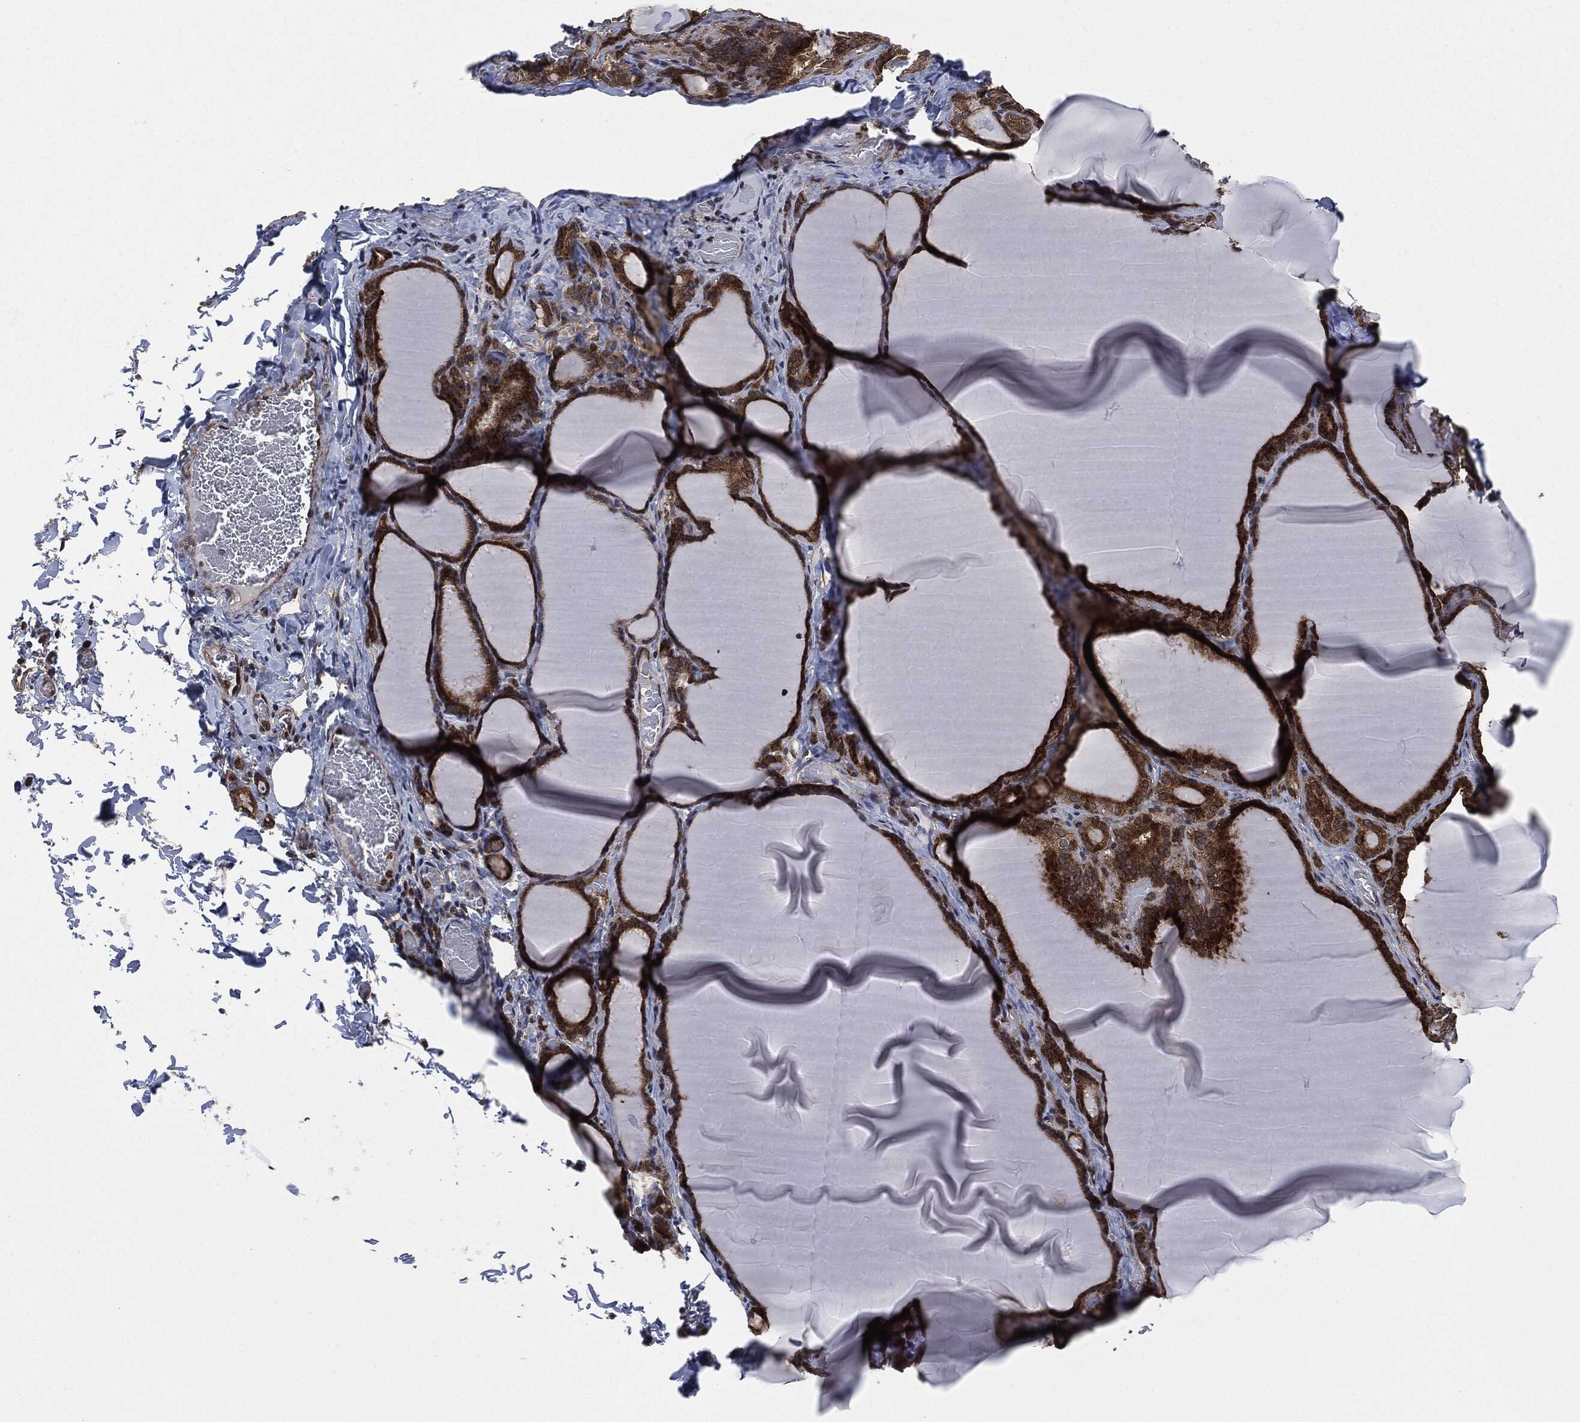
{"staining": {"intensity": "strong", "quantity": ">75%", "location": "cytoplasmic/membranous"}, "tissue": "thyroid gland", "cell_type": "Glandular cells", "image_type": "normal", "snomed": [{"axis": "morphology", "description": "Normal tissue, NOS"}, {"axis": "morphology", "description": "Hyperplasia, NOS"}, {"axis": "topography", "description": "Thyroid gland"}], "caption": "Immunohistochemistry (IHC) histopathology image of unremarkable human thyroid gland stained for a protein (brown), which reveals high levels of strong cytoplasmic/membranous positivity in about >75% of glandular cells.", "gene": "HRAS", "patient": {"sex": "female", "age": 27}}